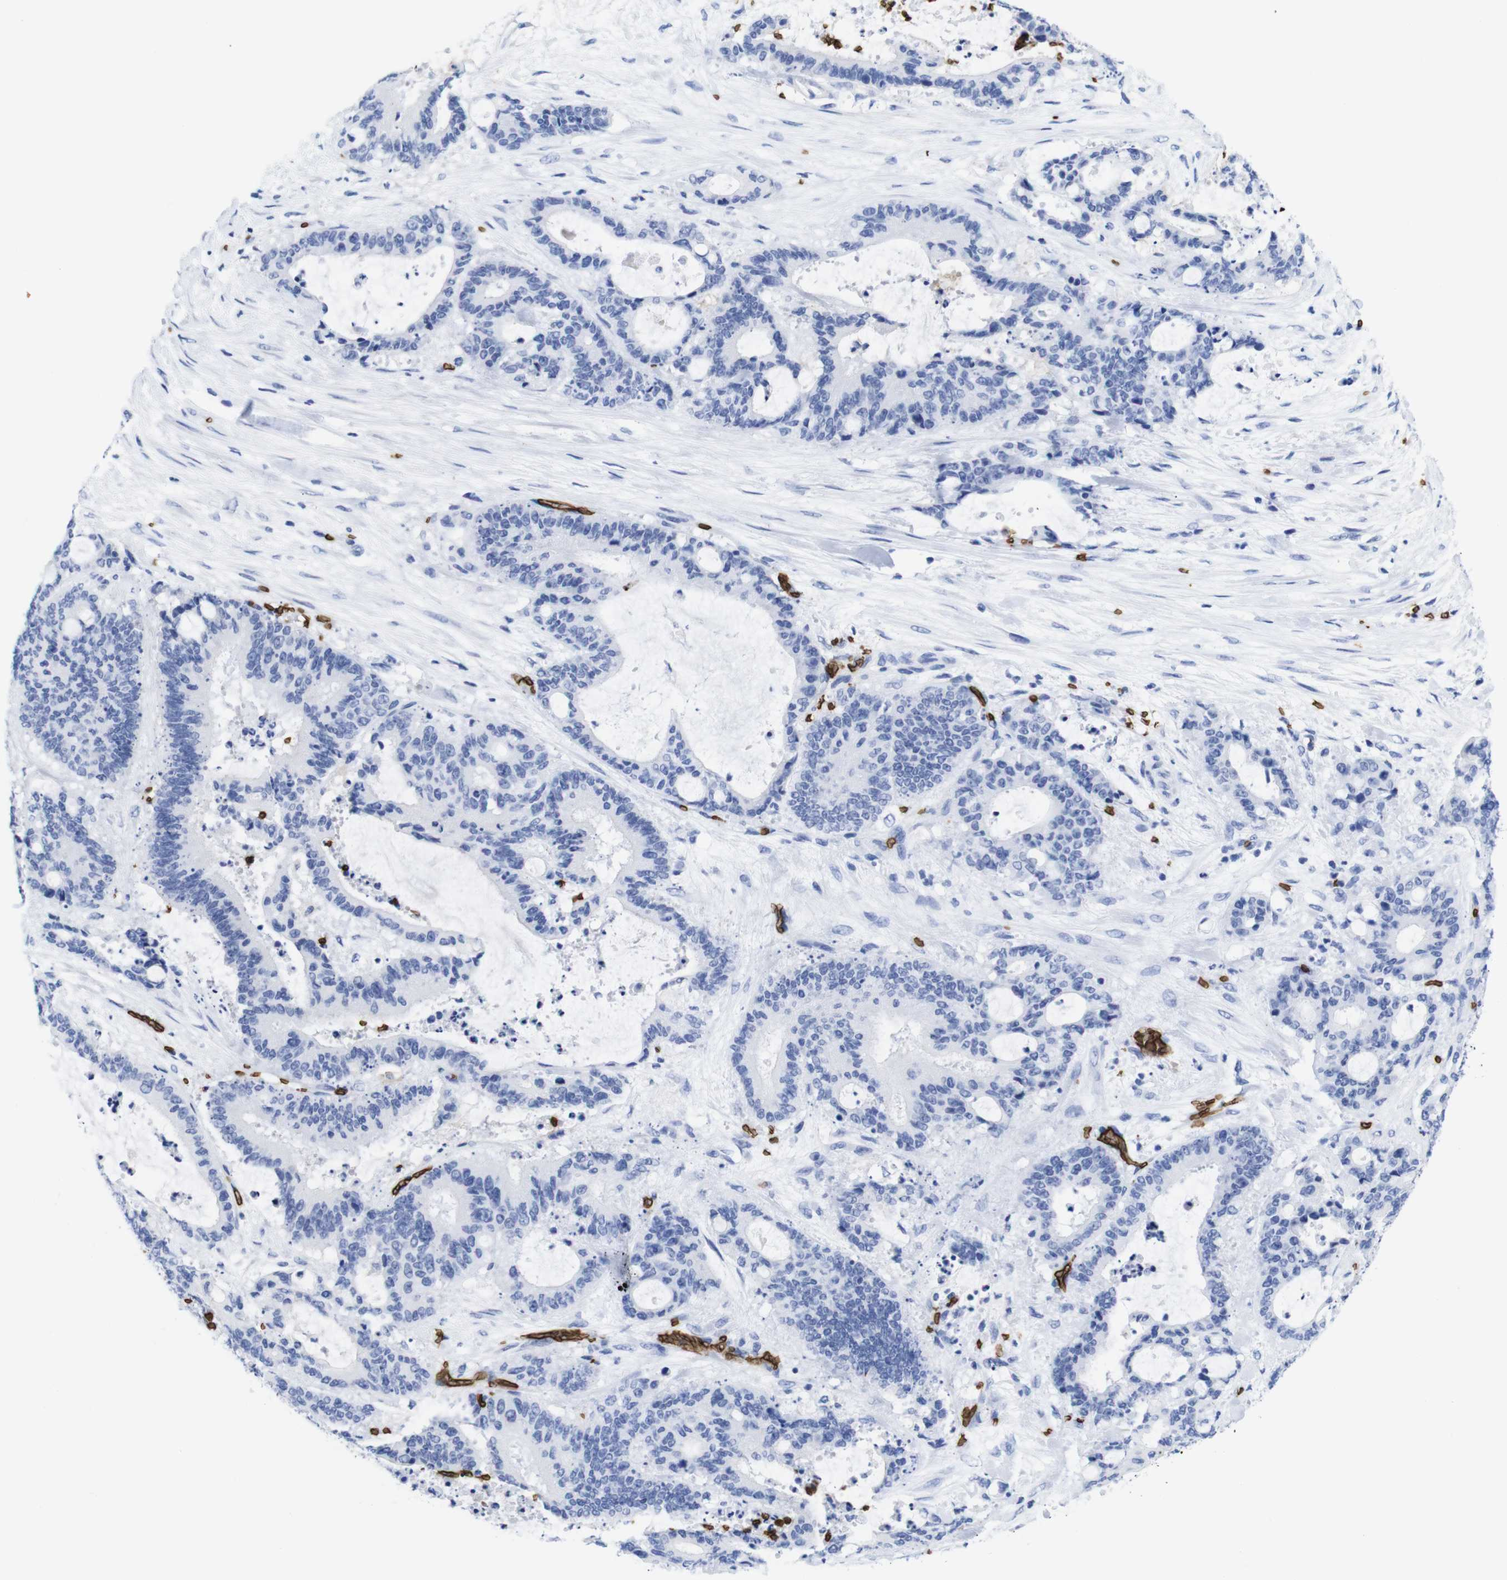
{"staining": {"intensity": "negative", "quantity": "none", "location": "none"}, "tissue": "liver cancer", "cell_type": "Tumor cells", "image_type": "cancer", "snomed": [{"axis": "morphology", "description": "Normal tissue, NOS"}, {"axis": "morphology", "description": "Cholangiocarcinoma"}, {"axis": "topography", "description": "Liver"}, {"axis": "topography", "description": "Peripheral nerve tissue"}], "caption": "High magnification brightfield microscopy of cholangiocarcinoma (liver) stained with DAB (brown) and counterstained with hematoxylin (blue): tumor cells show no significant staining. (Stains: DAB immunohistochemistry (IHC) with hematoxylin counter stain, Microscopy: brightfield microscopy at high magnification).", "gene": "S1PR2", "patient": {"sex": "female", "age": 73}}